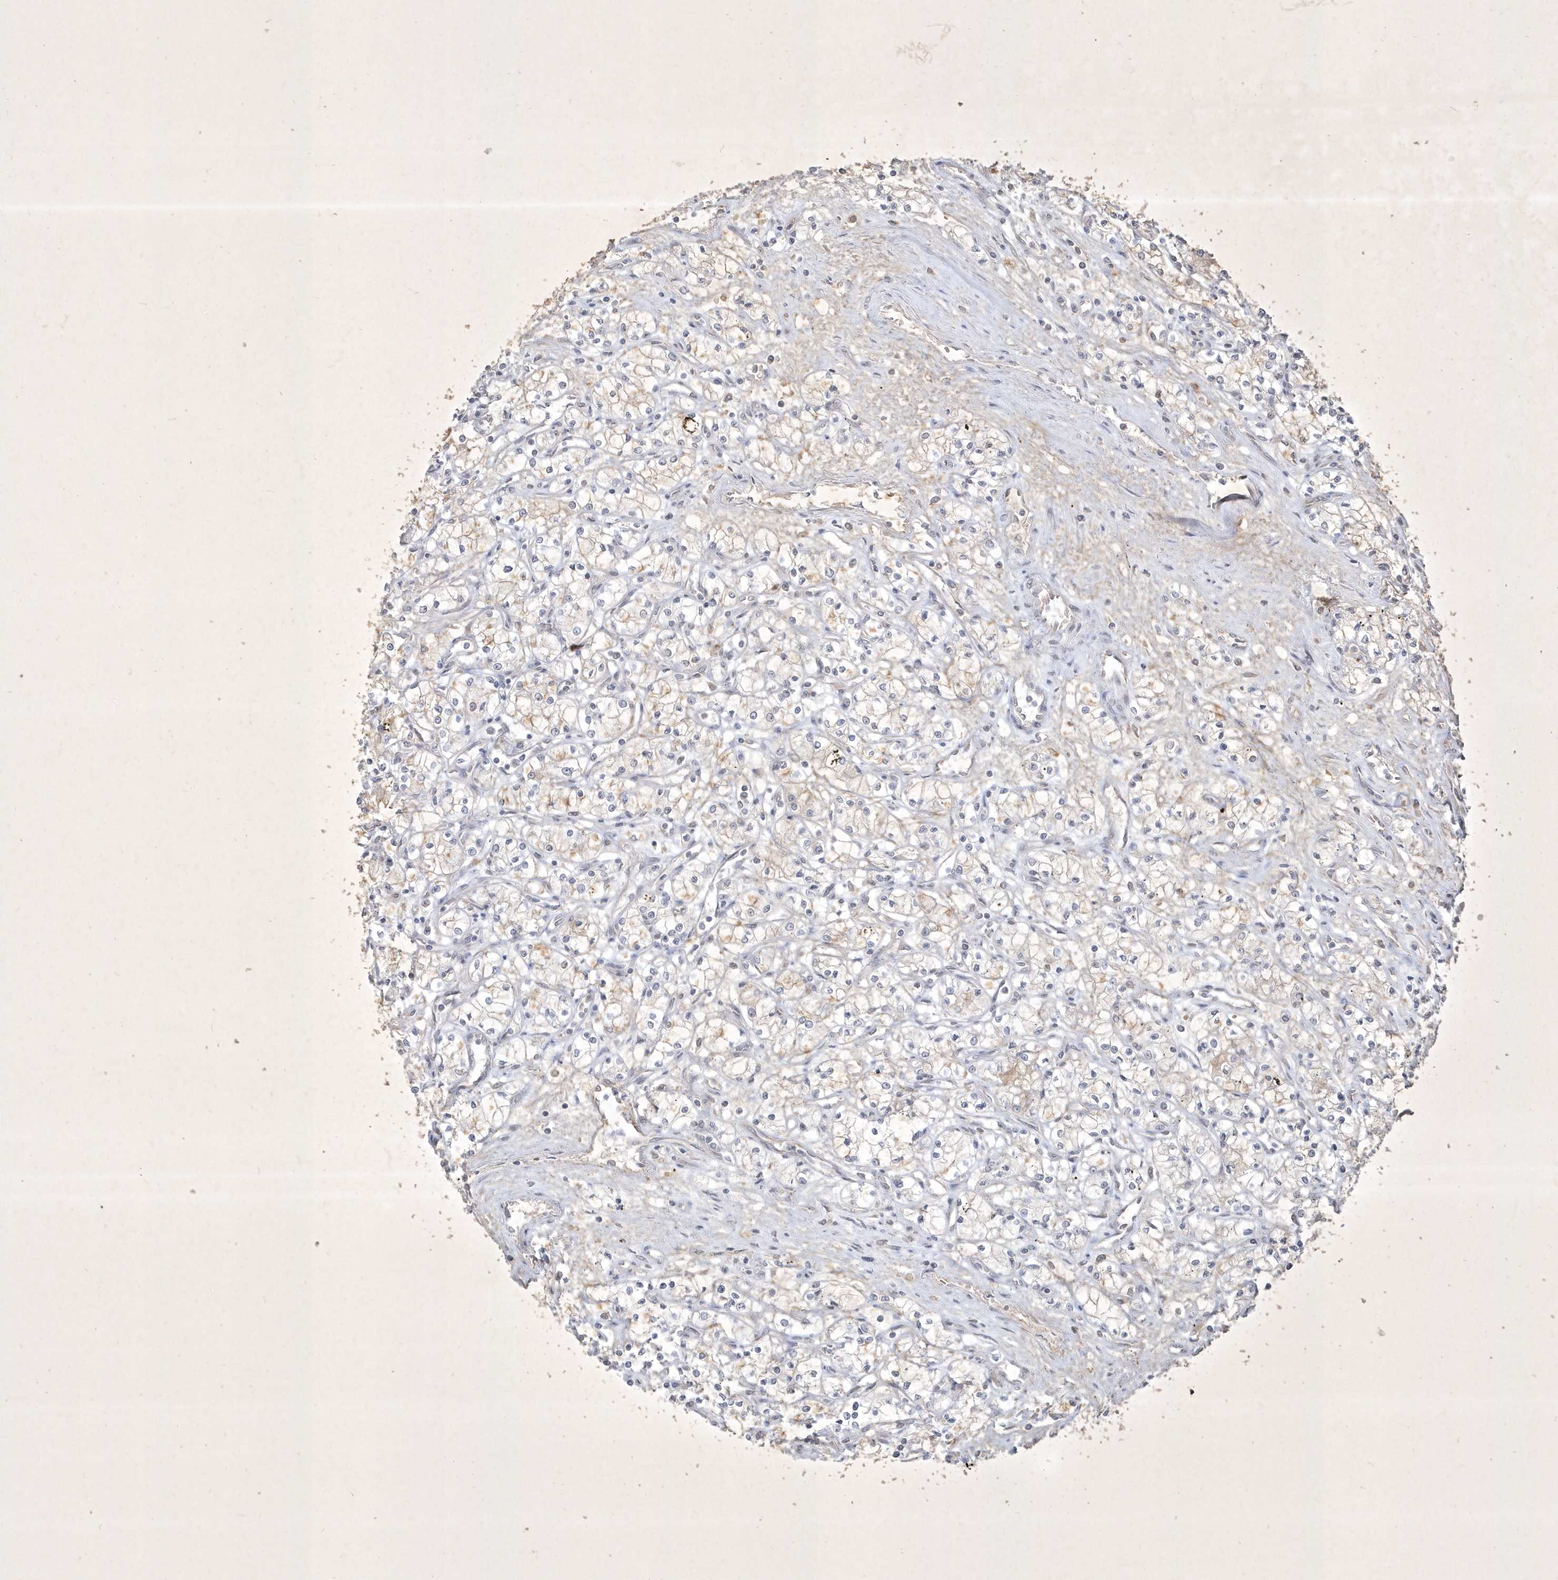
{"staining": {"intensity": "weak", "quantity": "25%-75%", "location": "cytoplasmic/membranous"}, "tissue": "renal cancer", "cell_type": "Tumor cells", "image_type": "cancer", "snomed": [{"axis": "morphology", "description": "Adenocarcinoma, NOS"}, {"axis": "topography", "description": "Kidney"}], "caption": "Immunohistochemistry micrograph of human renal cancer stained for a protein (brown), which exhibits low levels of weak cytoplasmic/membranous expression in approximately 25%-75% of tumor cells.", "gene": "BOD1", "patient": {"sex": "male", "age": 59}}